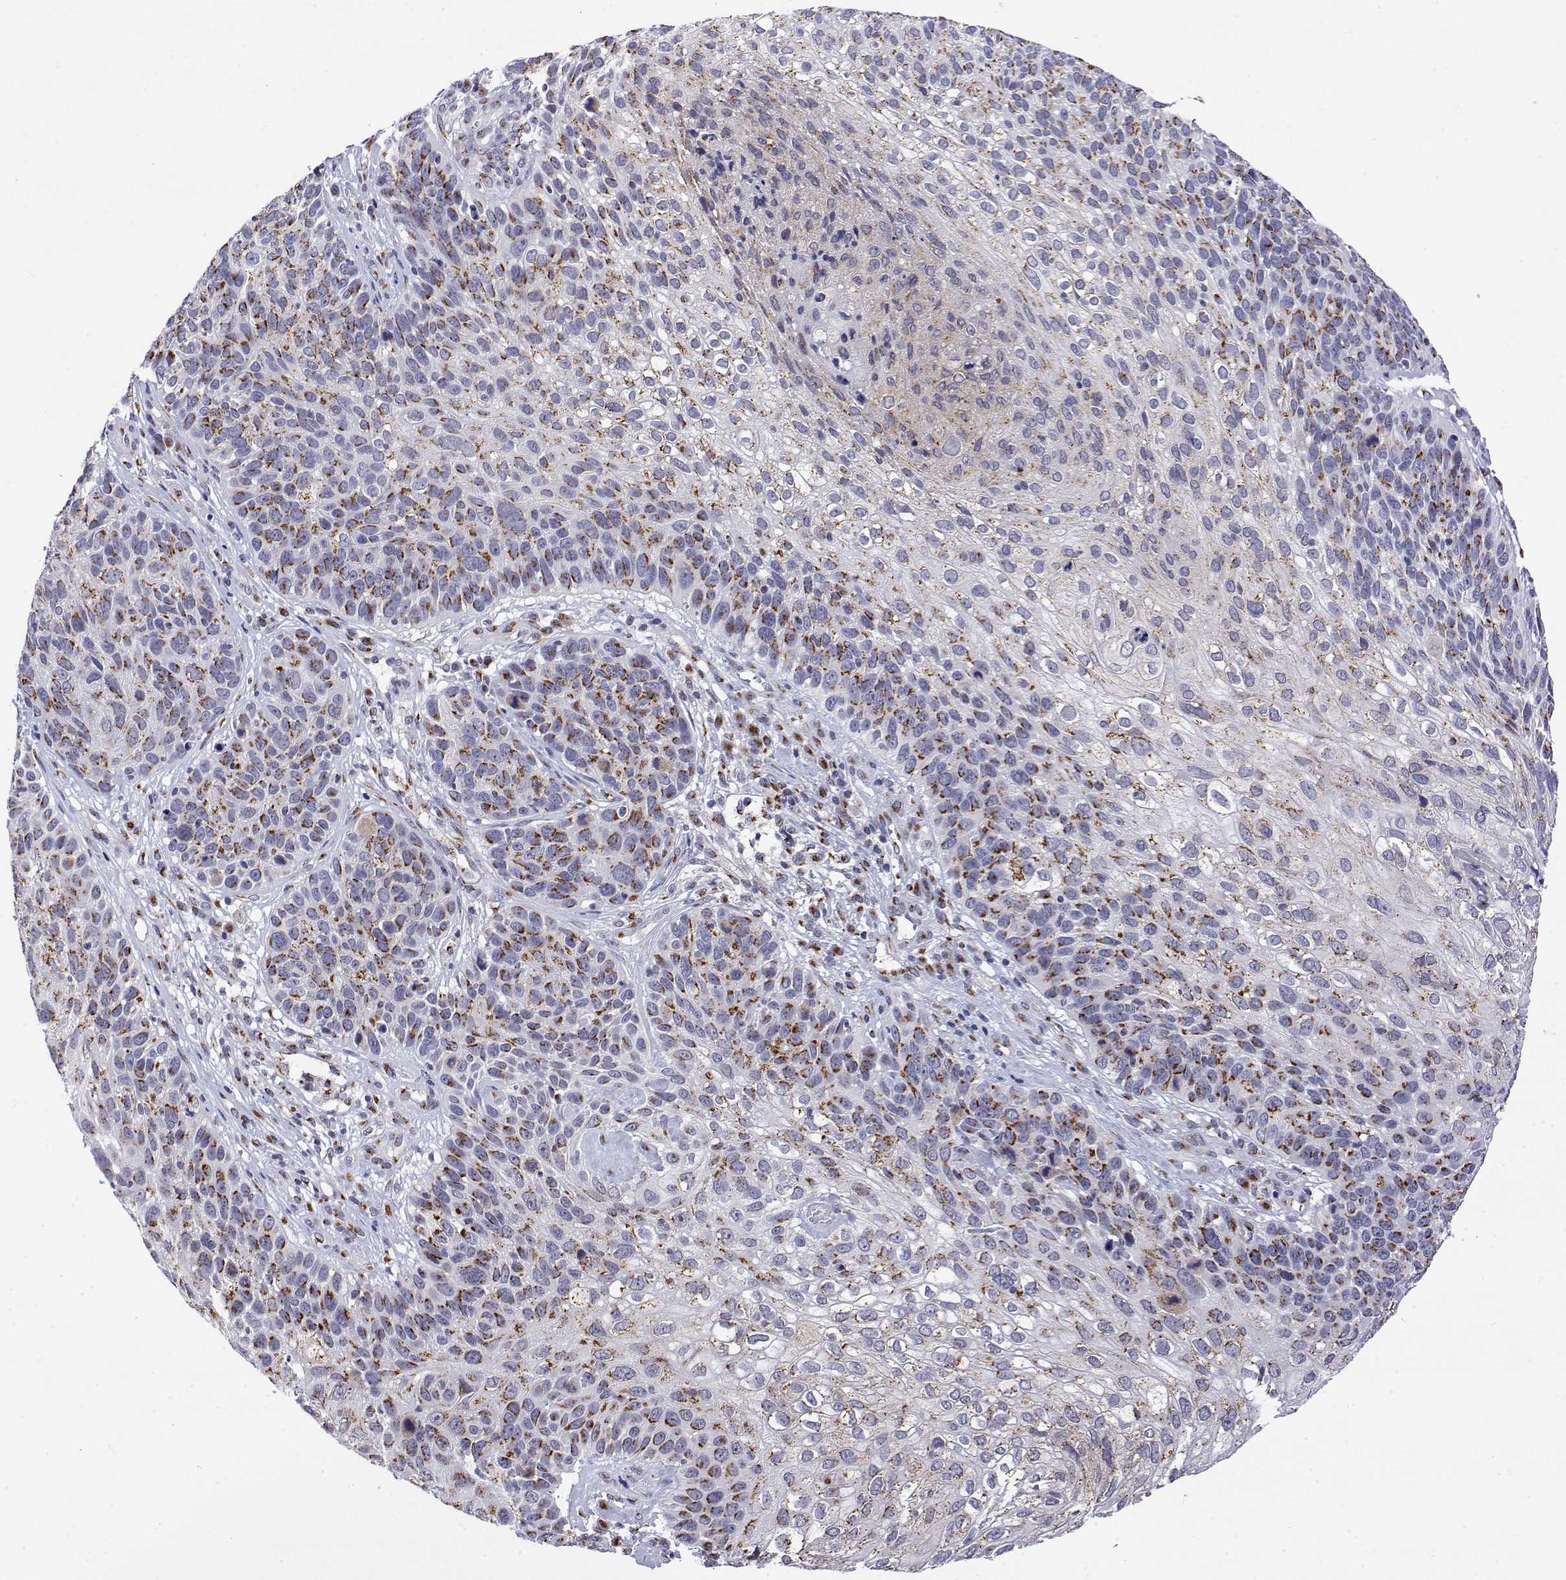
{"staining": {"intensity": "strong", "quantity": "25%-75%", "location": "cytoplasmic/membranous"}, "tissue": "skin cancer", "cell_type": "Tumor cells", "image_type": "cancer", "snomed": [{"axis": "morphology", "description": "Squamous cell carcinoma, NOS"}, {"axis": "topography", "description": "Skin"}], "caption": "Brown immunohistochemical staining in skin cancer exhibits strong cytoplasmic/membranous expression in approximately 25%-75% of tumor cells. The staining was performed using DAB, with brown indicating positive protein expression. Nuclei are stained blue with hematoxylin.", "gene": "YIPF3", "patient": {"sex": "male", "age": 92}}